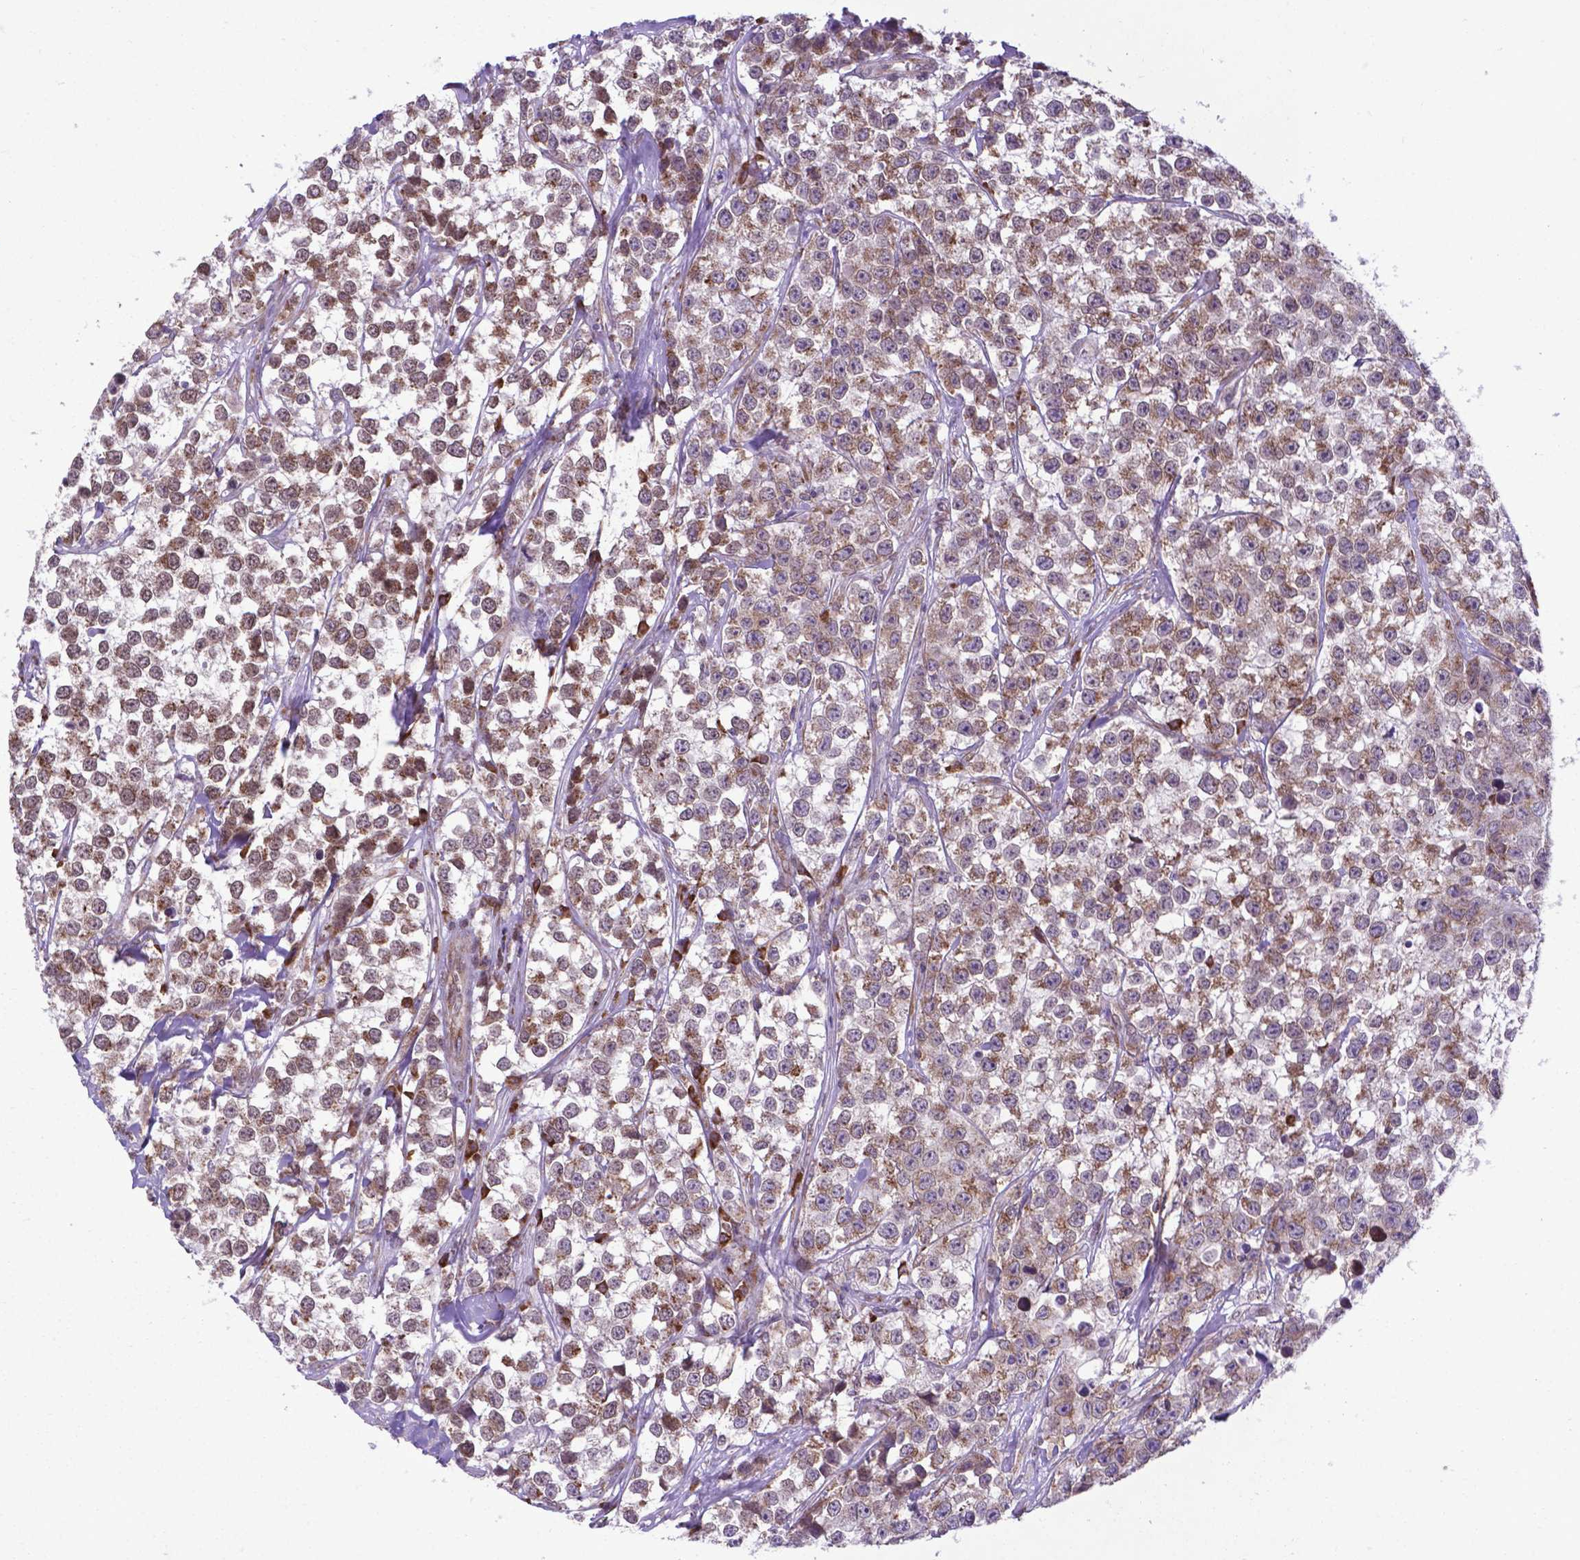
{"staining": {"intensity": "weak", "quantity": ">75%", "location": "cytoplasmic/membranous"}, "tissue": "testis cancer", "cell_type": "Tumor cells", "image_type": "cancer", "snomed": [{"axis": "morphology", "description": "Seminoma, NOS"}, {"axis": "topography", "description": "Testis"}], "caption": "Human seminoma (testis) stained with a protein marker demonstrates weak staining in tumor cells.", "gene": "WDR83OS", "patient": {"sex": "male", "age": 59}}